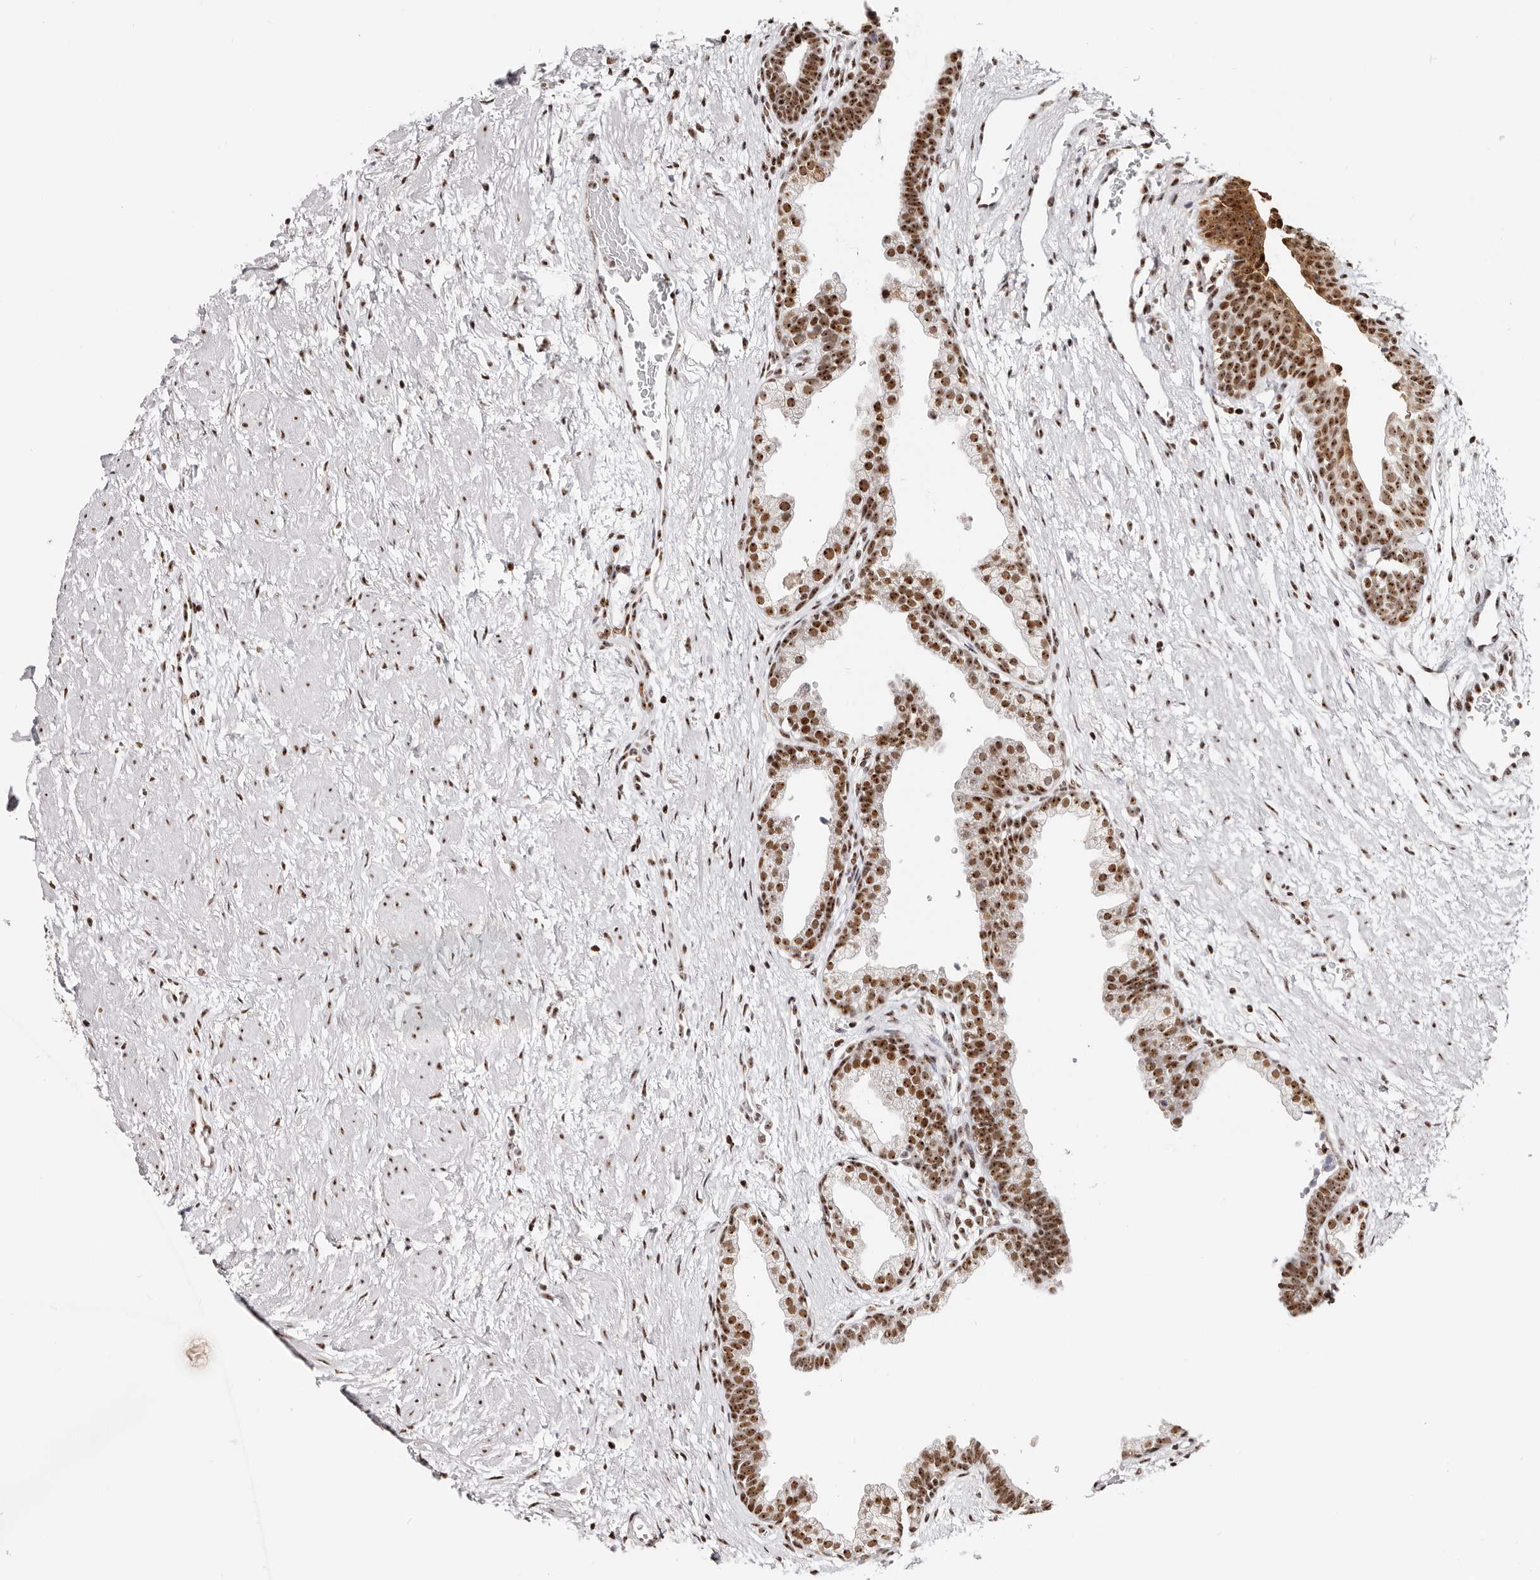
{"staining": {"intensity": "moderate", "quantity": ">75%", "location": "nuclear"}, "tissue": "prostate", "cell_type": "Glandular cells", "image_type": "normal", "snomed": [{"axis": "morphology", "description": "Normal tissue, NOS"}, {"axis": "topography", "description": "Prostate"}], "caption": "Immunohistochemical staining of unremarkable human prostate shows >75% levels of moderate nuclear protein staining in approximately >75% of glandular cells.", "gene": "IQGAP3", "patient": {"sex": "male", "age": 48}}